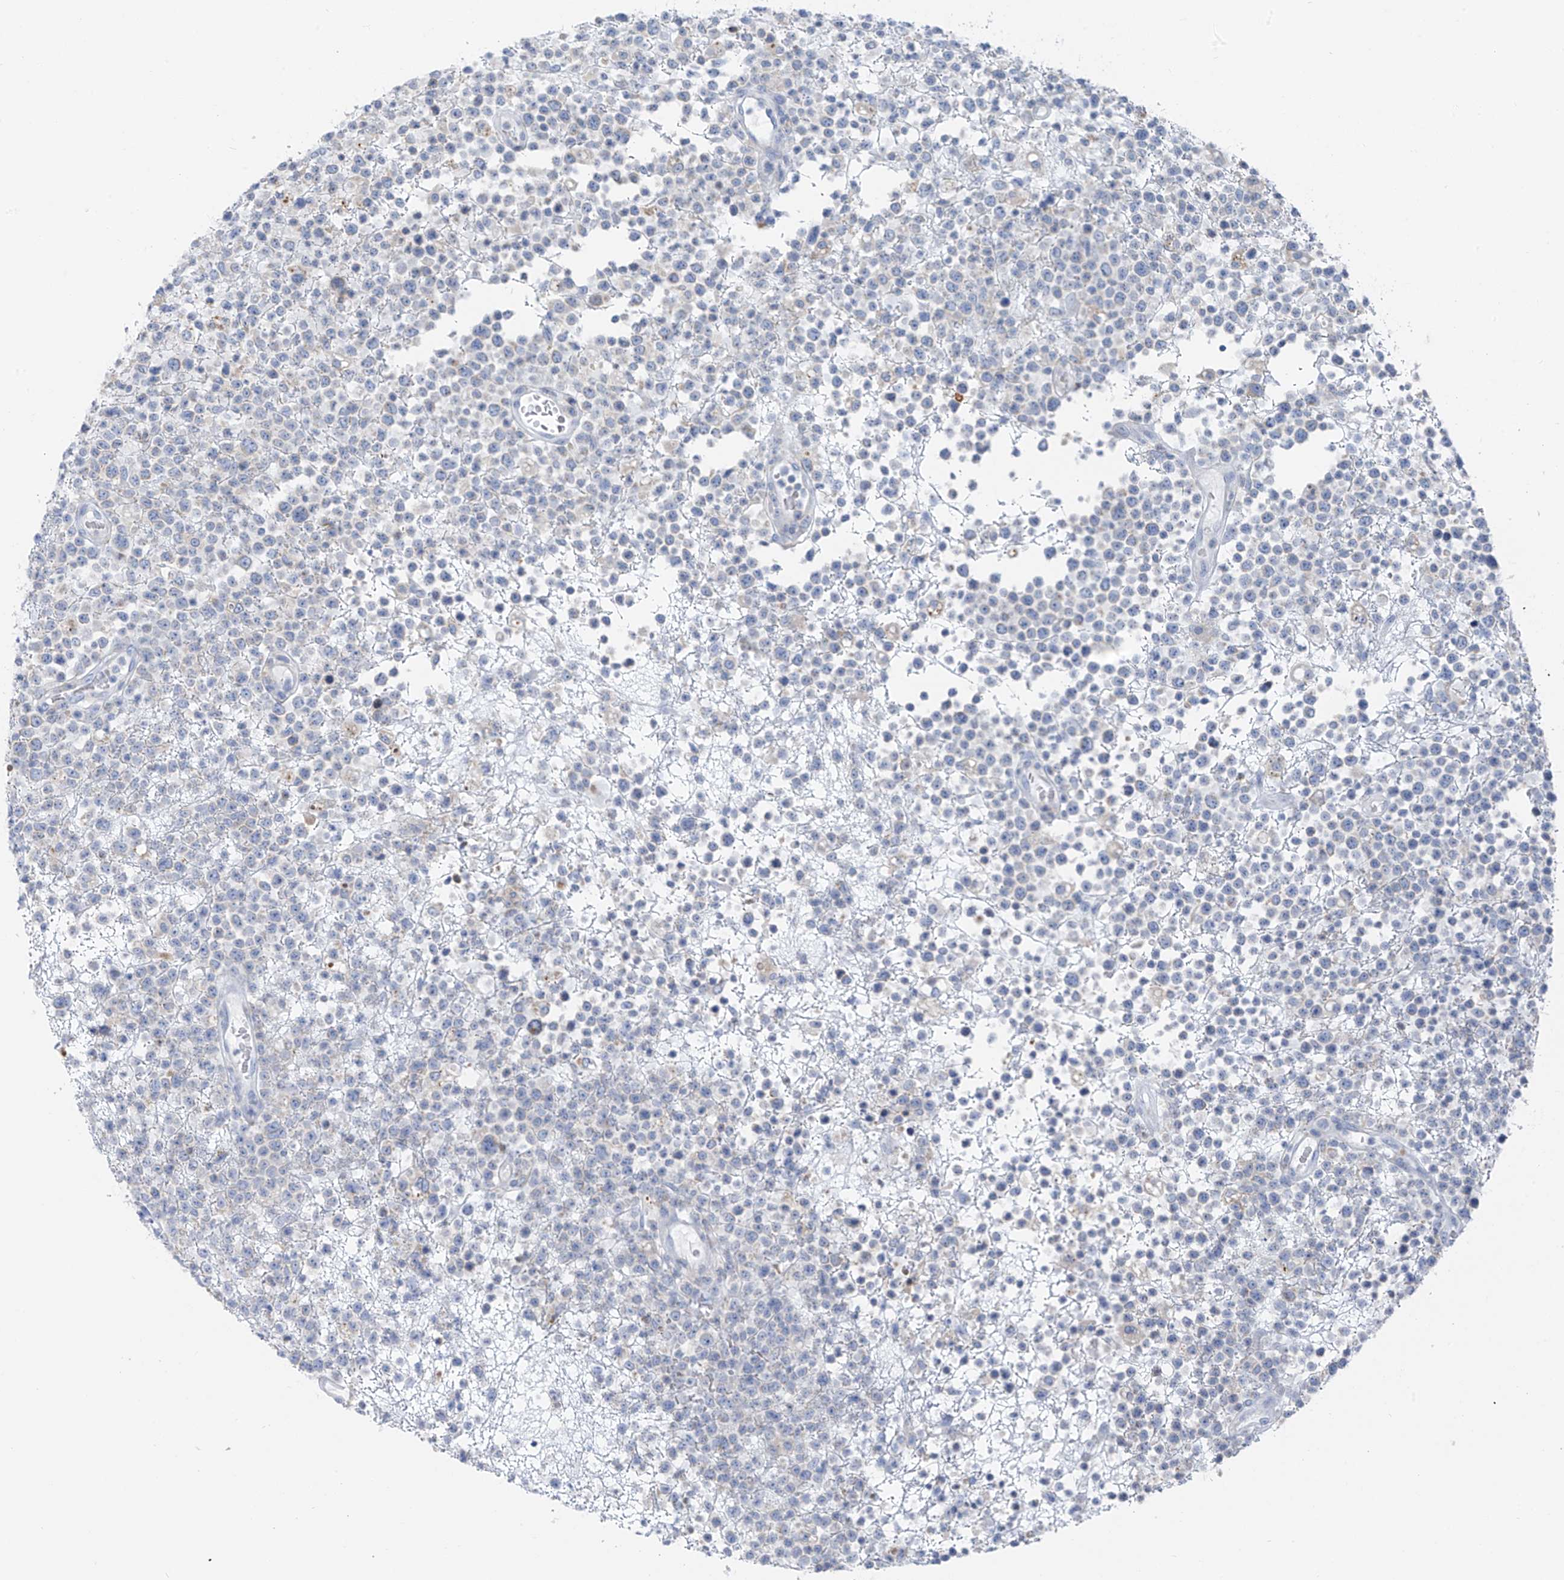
{"staining": {"intensity": "negative", "quantity": "none", "location": "none"}, "tissue": "lymphoma", "cell_type": "Tumor cells", "image_type": "cancer", "snomed": [{"axis": "morphology", "description": "Malignant lymphoma, non-Hodgkin's type, High grade"}, {"axis": "topography", "description": "Colon"}], "caption": "The micrograph displays no staining of tumor cells in lymphoma.", "gene": "POMGNT2", "patient": {"sex": "female", "age": 53}}